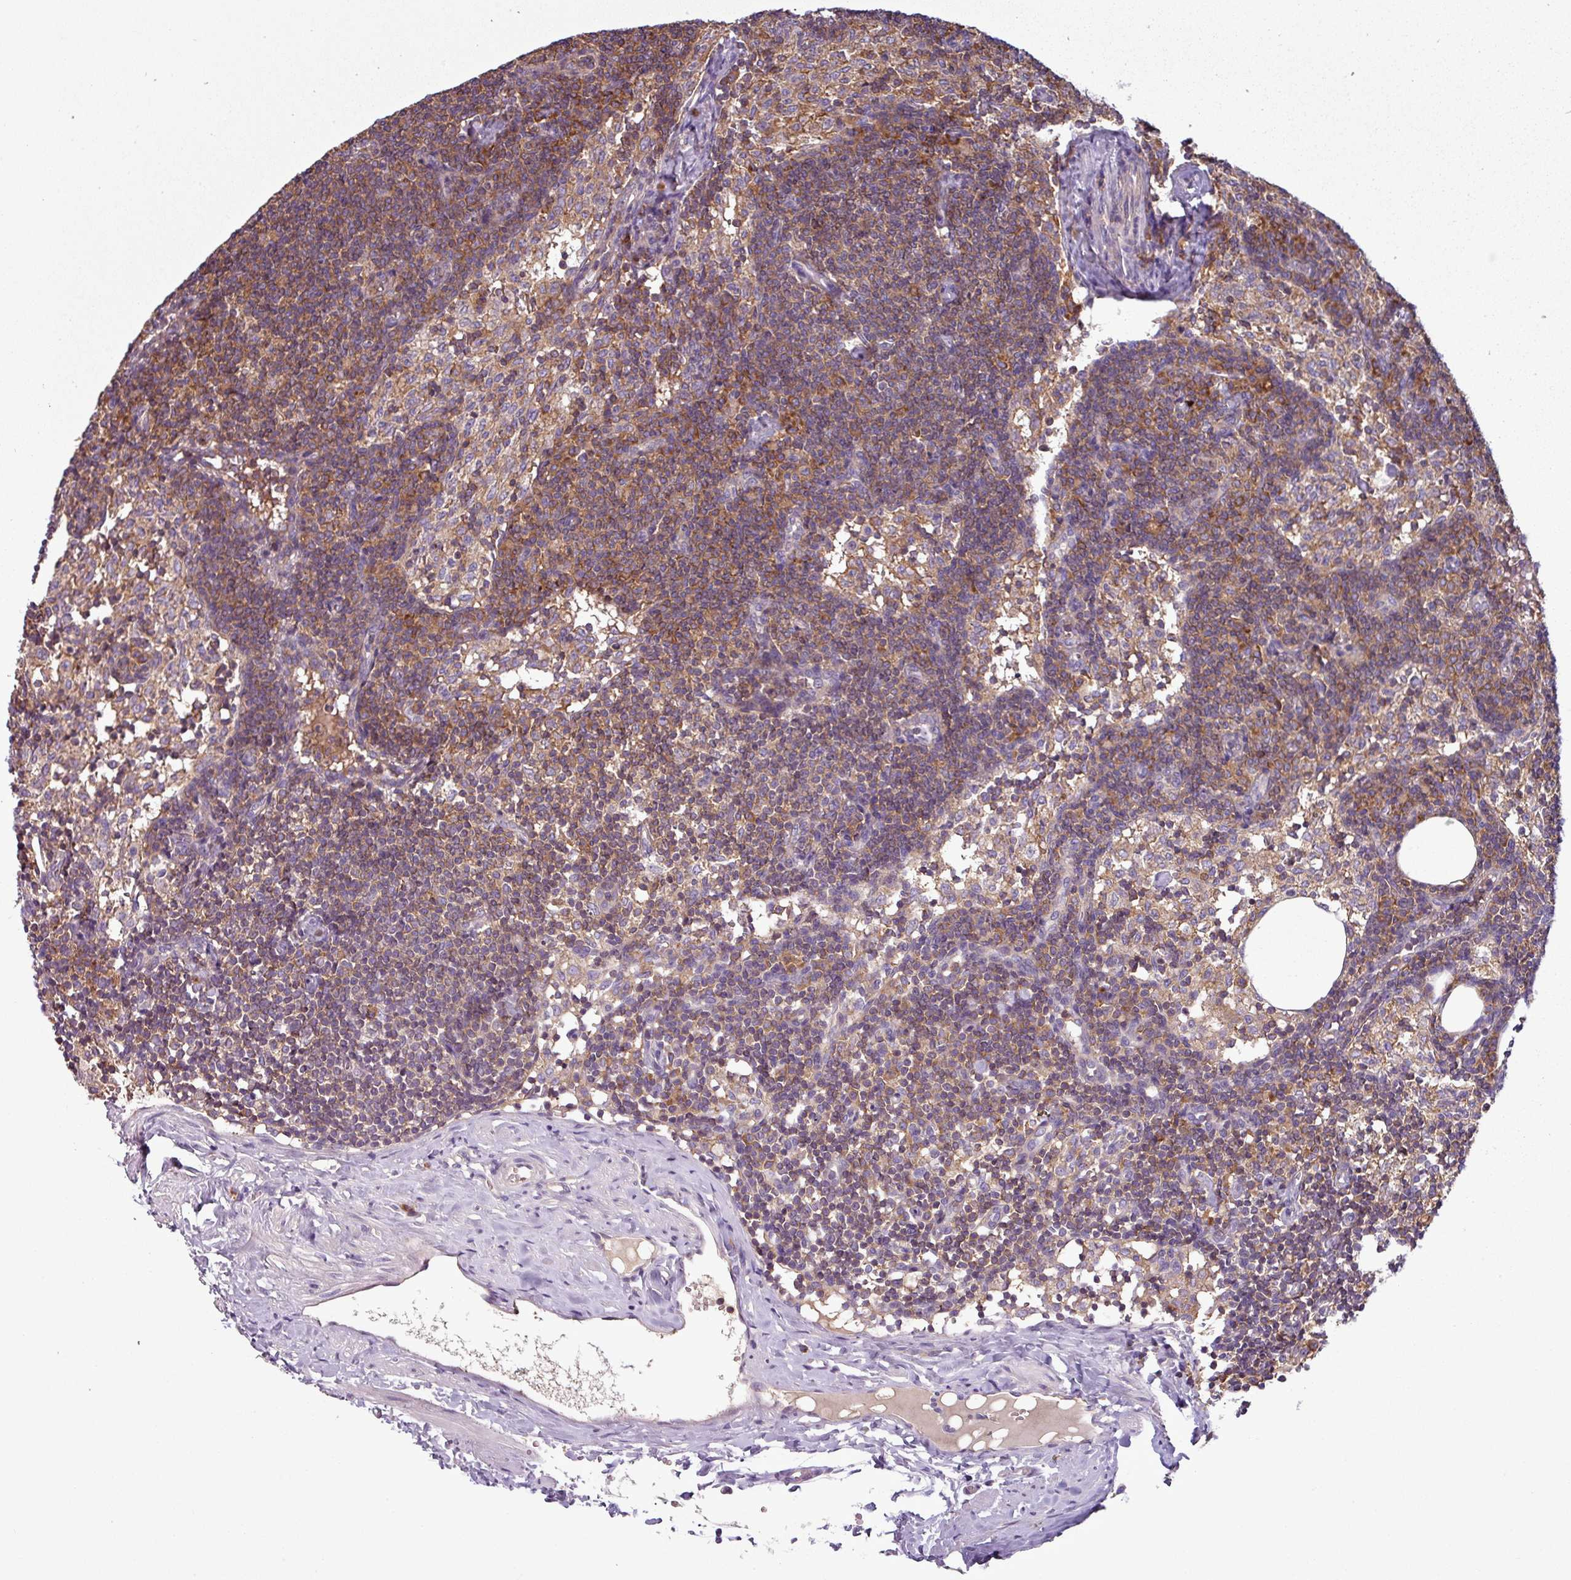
{"staining": {"intensity": "moderate", "quantity": ">75%", "location": "cytoplasmic/membranous"}, "tissue": "lymph node", "cell_type": "Germinal center cells", "image_type": "normal", "snomed": [{"axis": "morphology", "description": "Normal tissue, NOS"}, {"axis": "topography", "description": "Lymph node"}], "caption": "An image of lymph node stained for a protein displays moderate cytoplasmic/membranous brown staining in germinal center cells. The protein of interest is stained brown, and the nuclei are stained in blue (DAB (3,3'-diaminobenzidine) IHC with brightfield microscopy, high magnification).", "gene": "LRRC74B", "patient": {"sex": "female", "age": 52}}